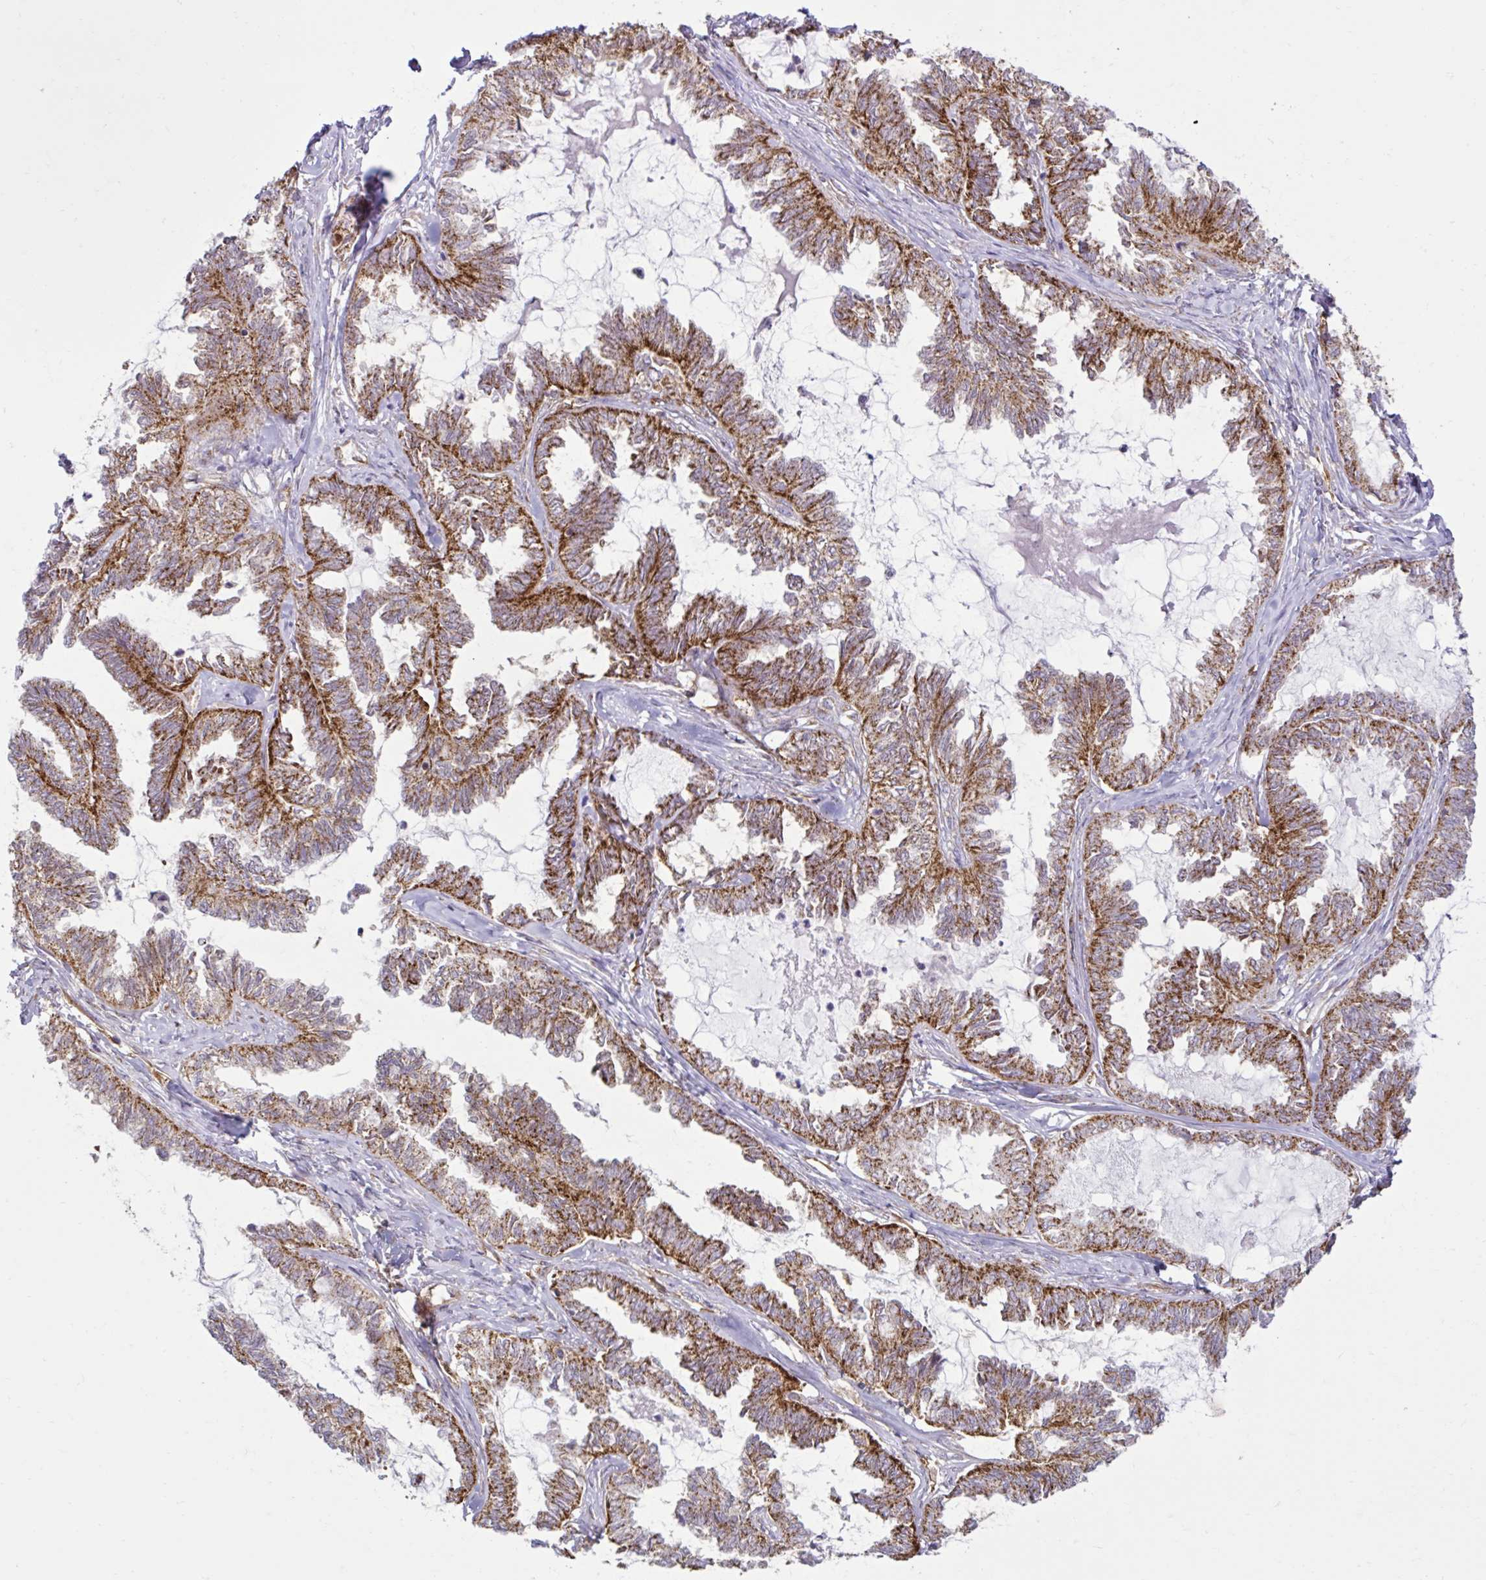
{"staining": {"intensity": "strong", "quantity": ">75%", "location": "cytoplasmic/membranous"}, "tissue": "ovarian cancer", "cell_type": "Tumor cells", "image_type": "cancer", "snomed": [{"axis": "morphology", "description": "Carcinoma, endometroid"}, {"axis": "topography", "description": "Ovary"}], "caption": "This is a histology image of immunohistochemistry (IHC) staining of ovarian cancer, which shows strong positivity in the cytoplasmic/membranous of tumor cells.", "gene": "LIMS1", "patient": {"sex": "female", "age": 70}}